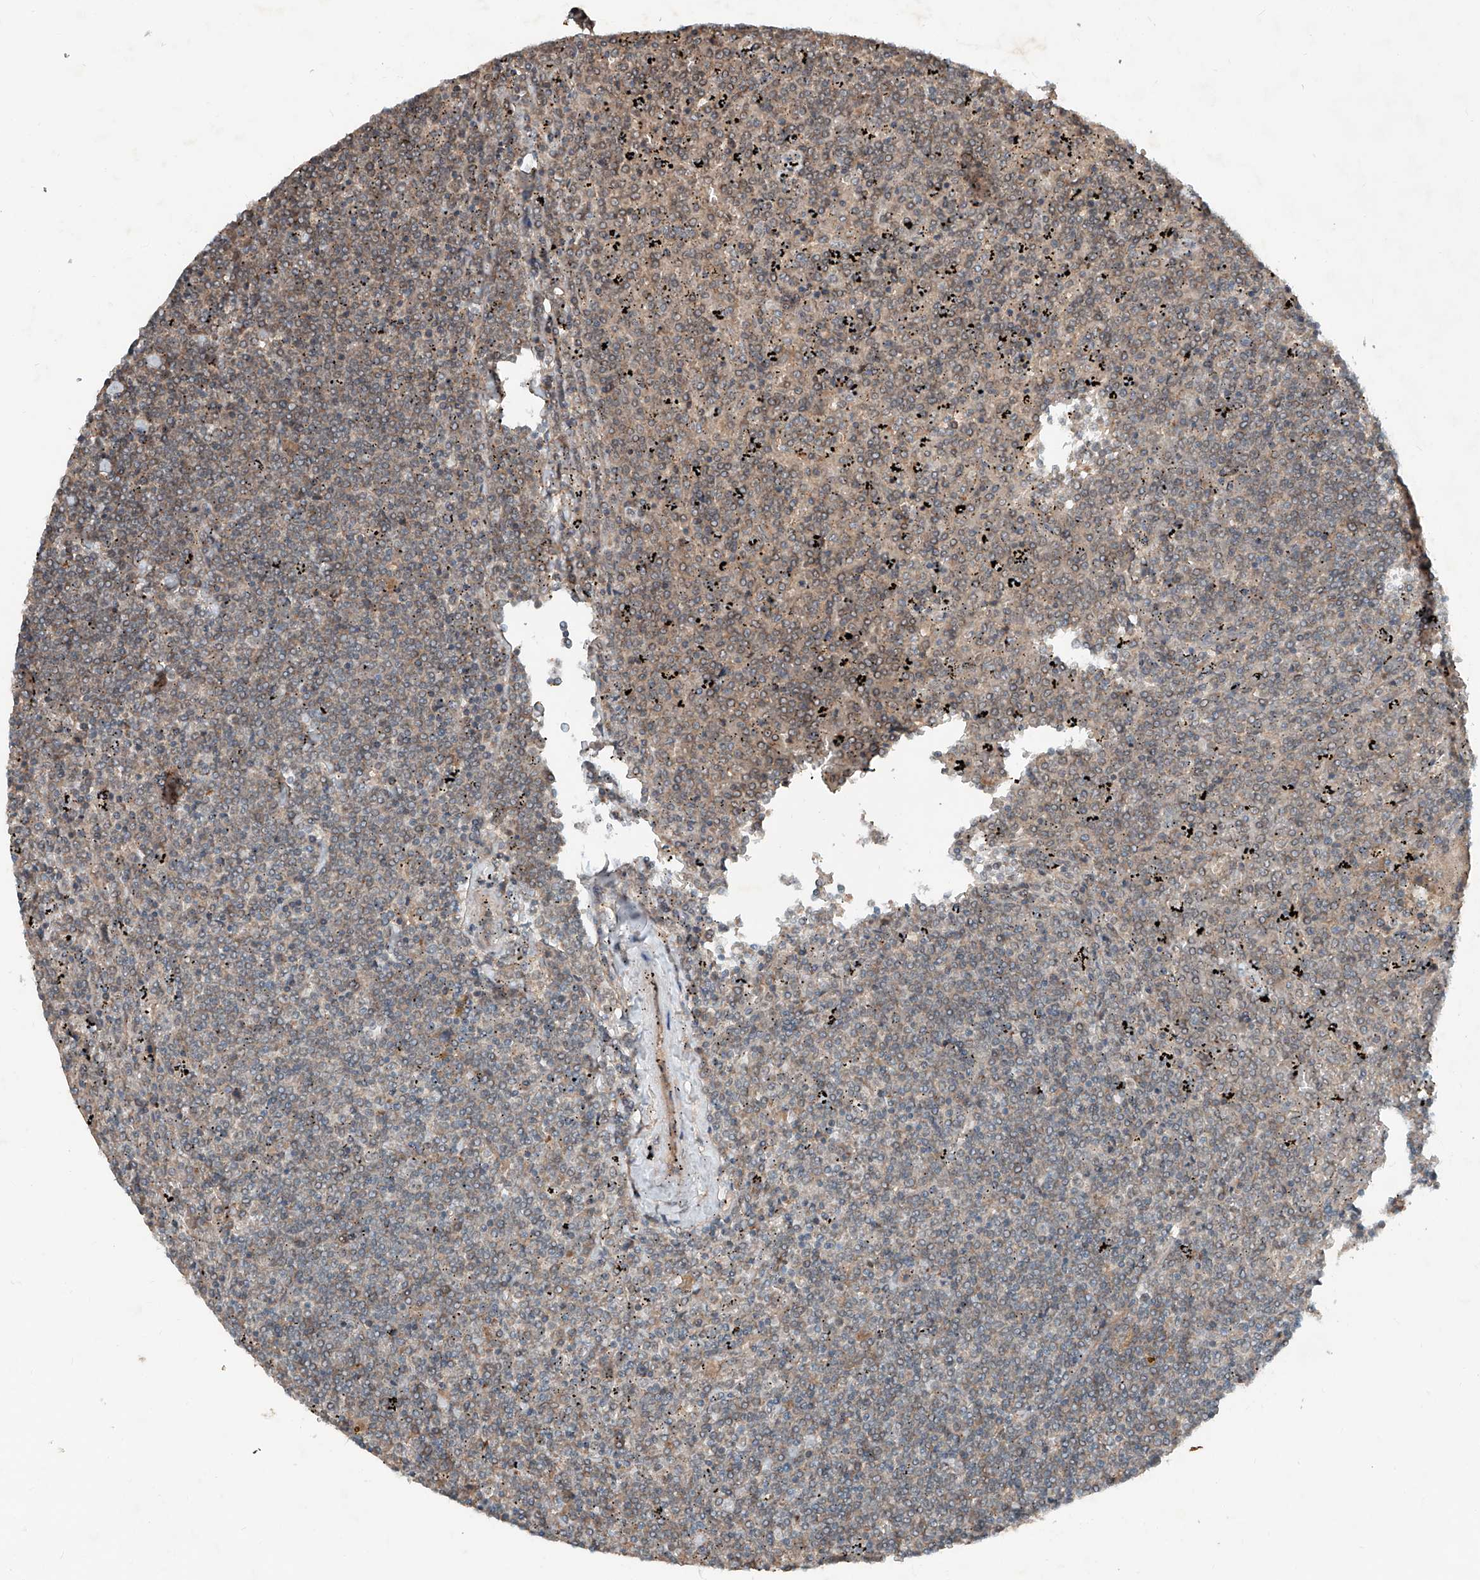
{"staining": {"intensity": "weak", "quantity": ">75%", "location": "cytoplasmic/membranous"}, "tissue": "lymphoma", "cell_type": "Tumor cells", "image_type": "cancer", "snomed": [{"axis": "morphology", "description": "Malignant lymphoma, non-Hodgkin's type, Low grade"}, {"axis": "topography", "description": "Spleen"}], "caption": "Lymphoma was stained to show a protein in brown. There is low levels of weak cytoplasmic/membranous positivity in approximately >75% of tumor cells. (DAB IHC, brown staining for protein, blue staining for nuclei).", "gene": "ADAM23", "patient": {"sex": "female", "age": 19}}